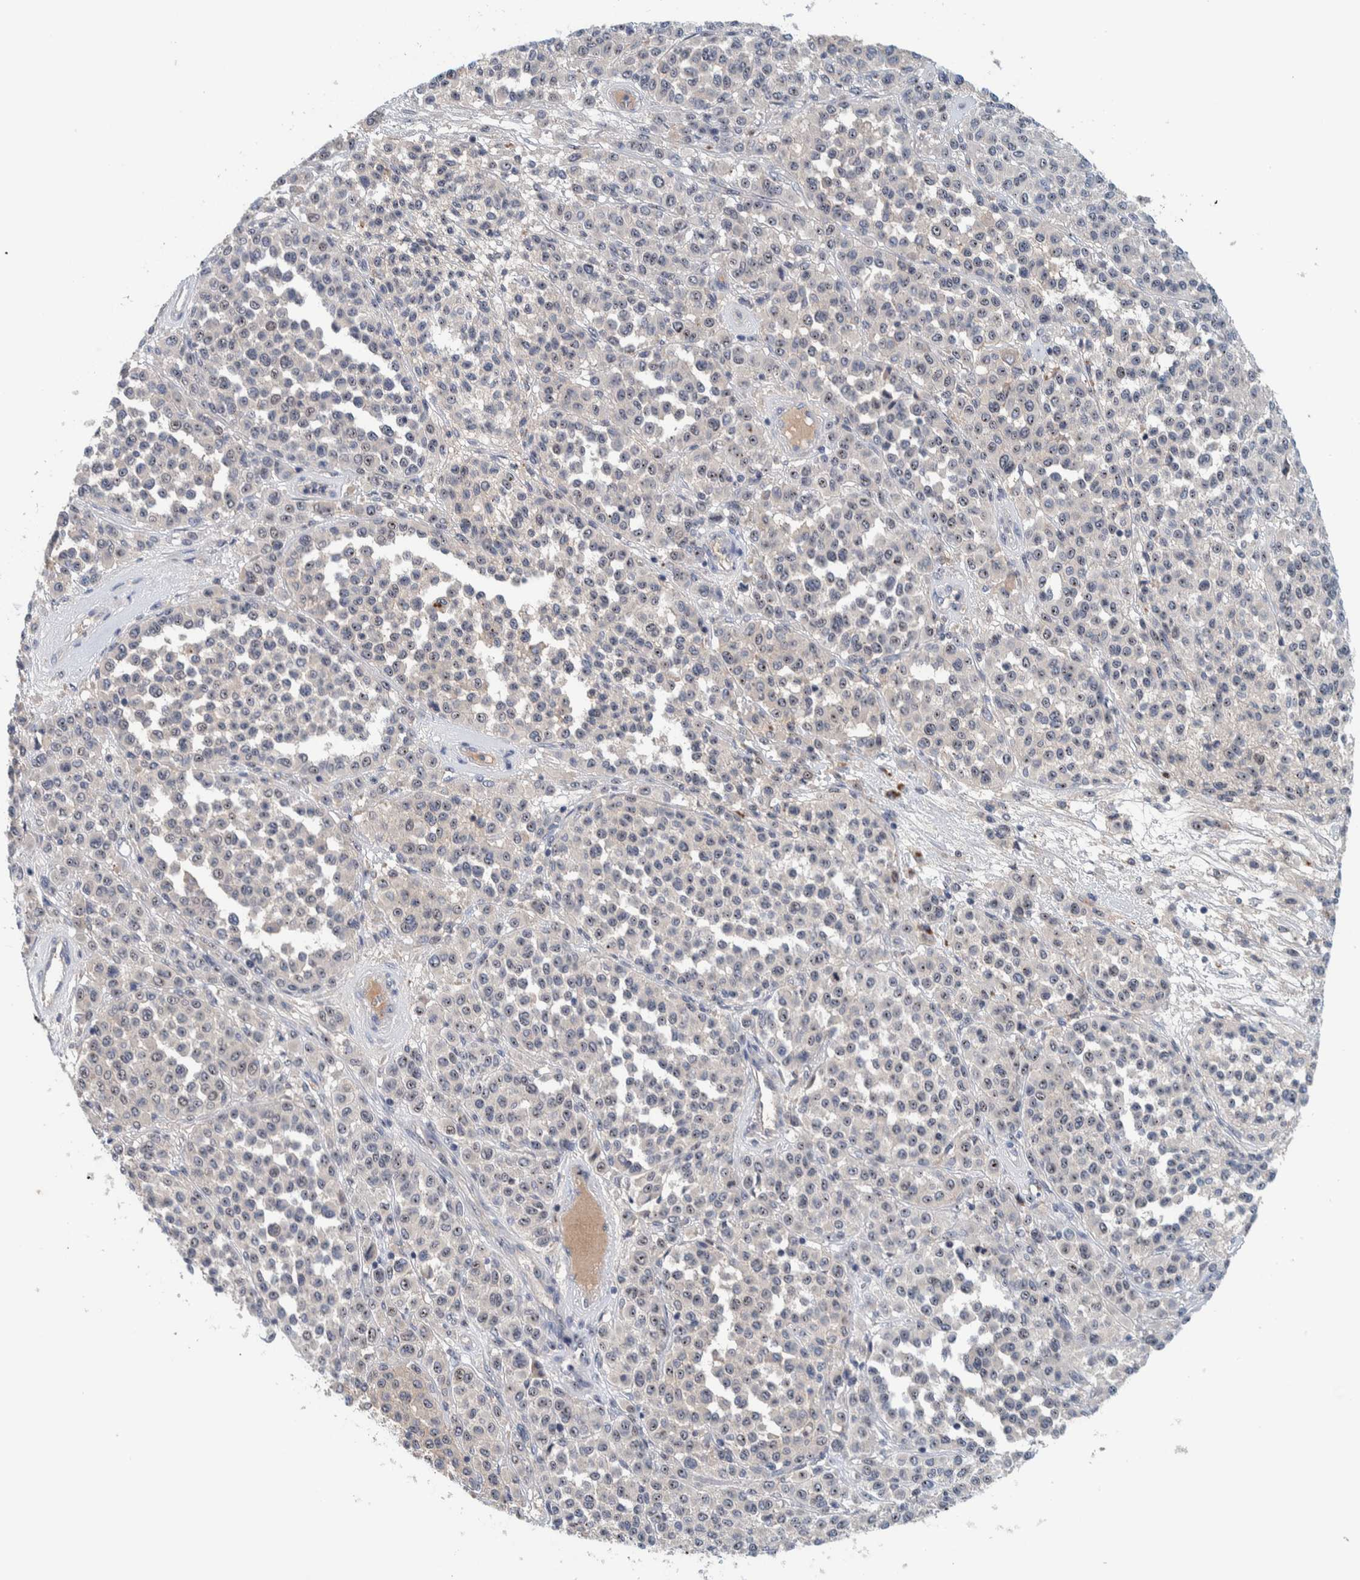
{"staining": {"intensity": "weak", "quantity": ">75%", "location": "nuclear"}, "tissue": "melanoma", "cell_type": "Tumor cells", "image_type": "cancer", "snomed": [{"axis": "morphology", "description": "Malignant melanoma, Metastatic site"}, {"axis": "topography", "description": "Pancreas"}], "caption": "Melanoma stained with immunohistochemistry demonstrates weak nuclear staining in approximately >75% of tumor cells.", "gene": "NOL11", "patient": {"sex": "female", "age": 30}}